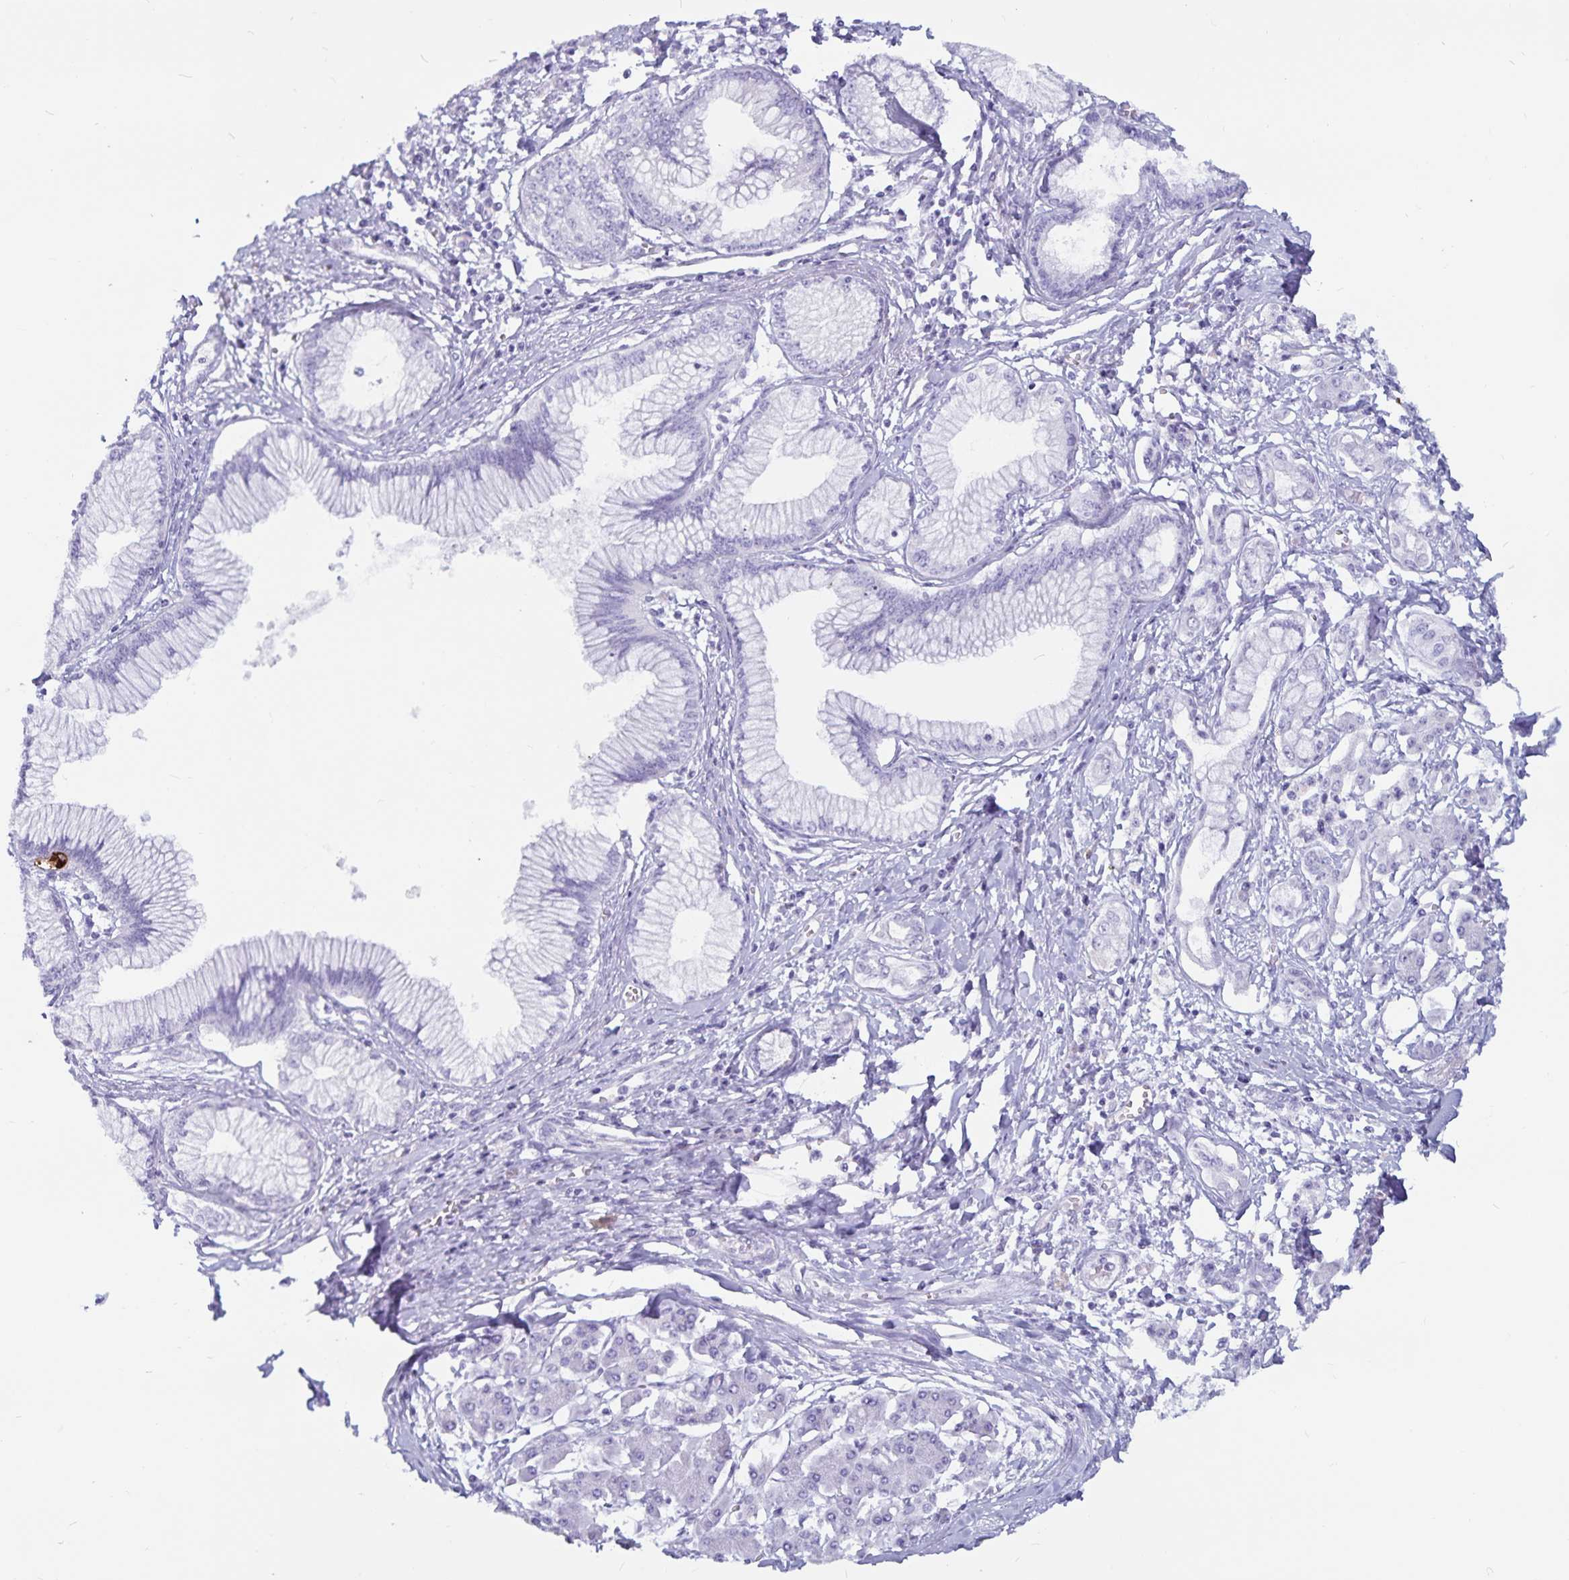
{"staining": {"intensity": "negative", "quantity": "none", "location": "none"}, "tissue": "pancreatic cancer", "cell_type": "Tumor cells", "image_type": "cancer", "snomed": [{"axis": "morphology", "description": "Adenocarcinoma, NOS"}, {"axis": "topography", "description": "Pancreas"}], "caption": "A high-resolution micrograph shows IHC staining of pancreatic adenocarcinoma, which displays no significant positivity in tumor cells.", "gene": "GPR137", "patient": {"sex": "female", "age": 68}}